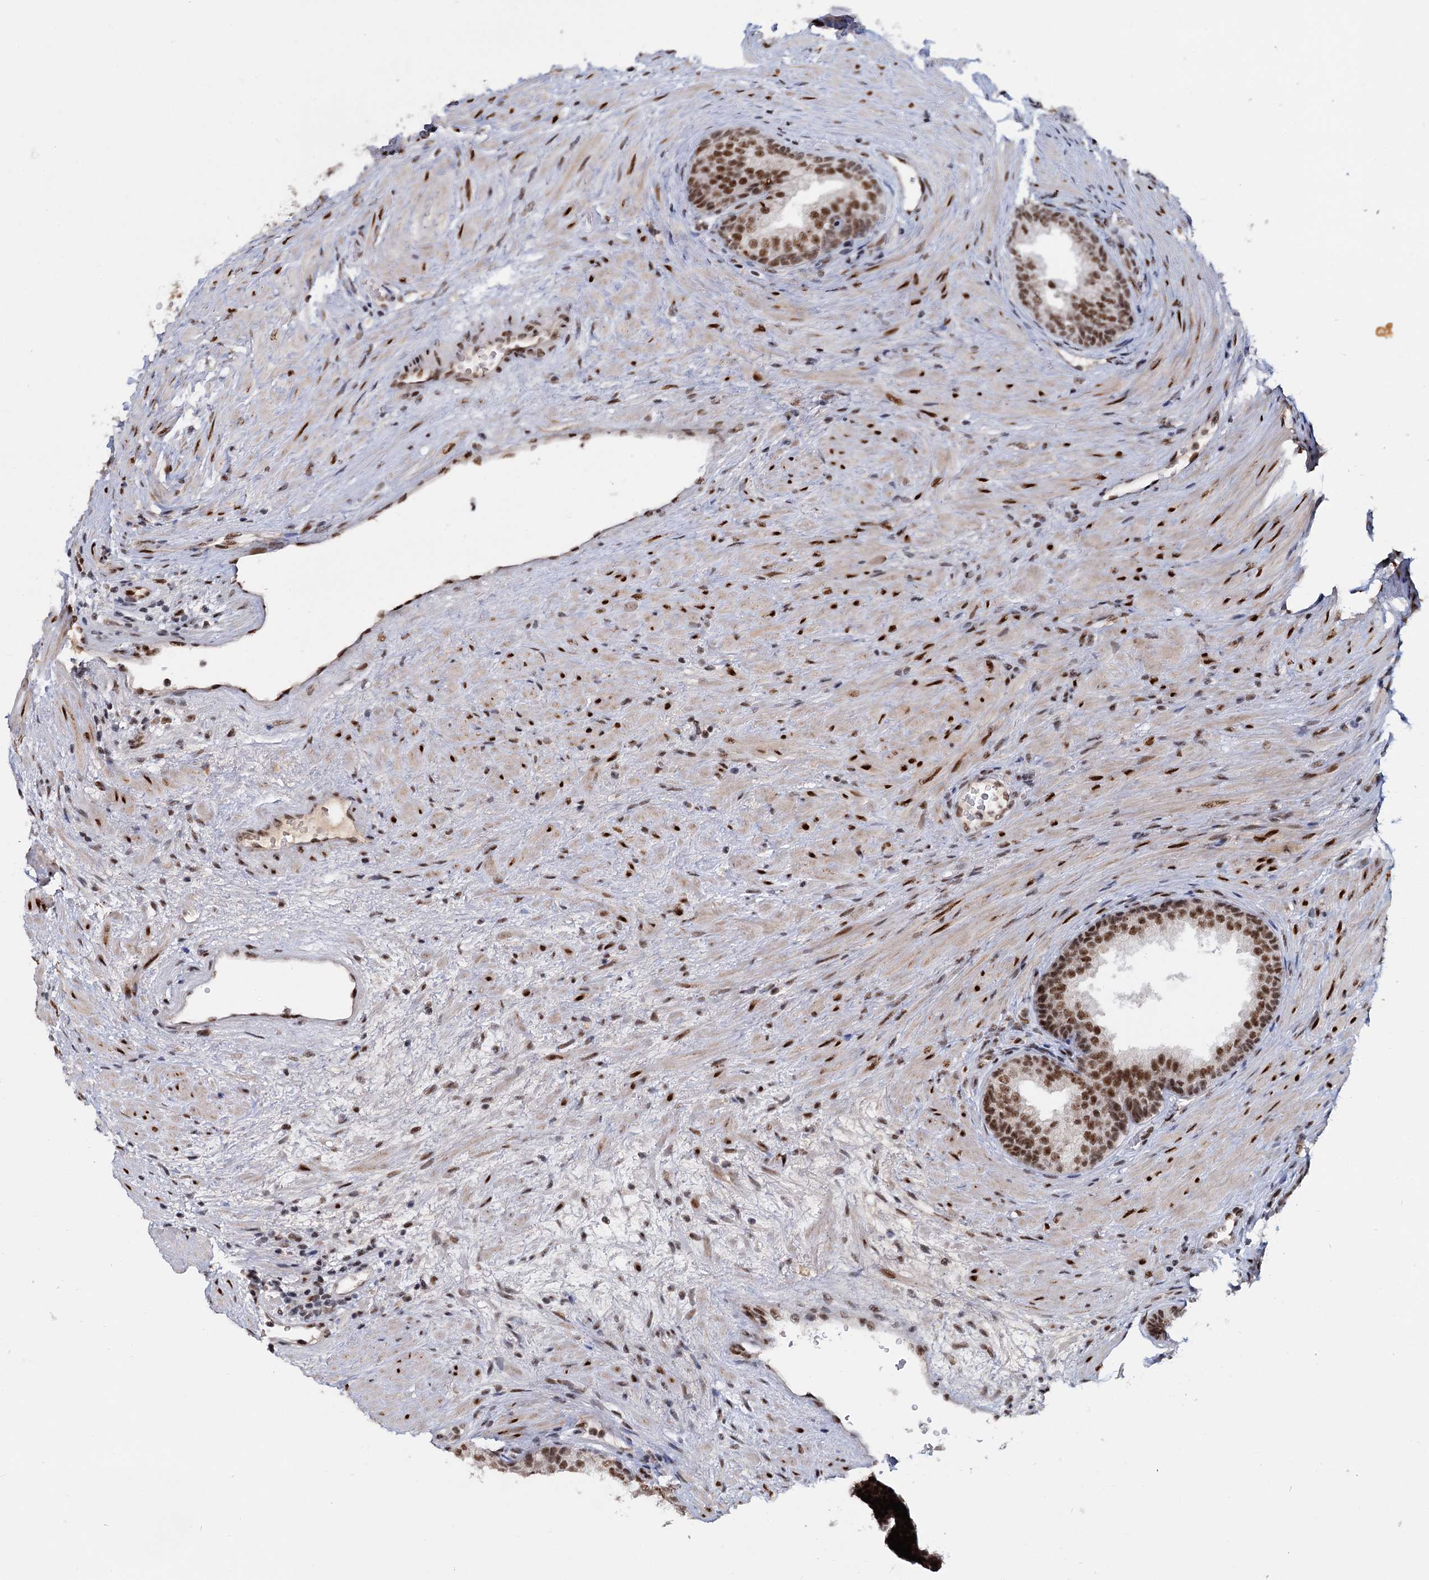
{"staining": {"intensity": "moderate", "quantity": ">75%", "location": "nuclear"}, "tissue": "prostate", "cell_type": "Glandular cells", "image_type": "normal", "snomed": [{"axis": "morphology", "description": "Normal tissue, NOS"}, {"axis": "topography", "description": "Prostate"}], "caption": "Immunohistochemical staining of normal prostate shows moderate nuclear protein positivity in approximately >75% of glandular cells.", "gene": "WBP4", "patient": {"sex": "male", "age": 76}}